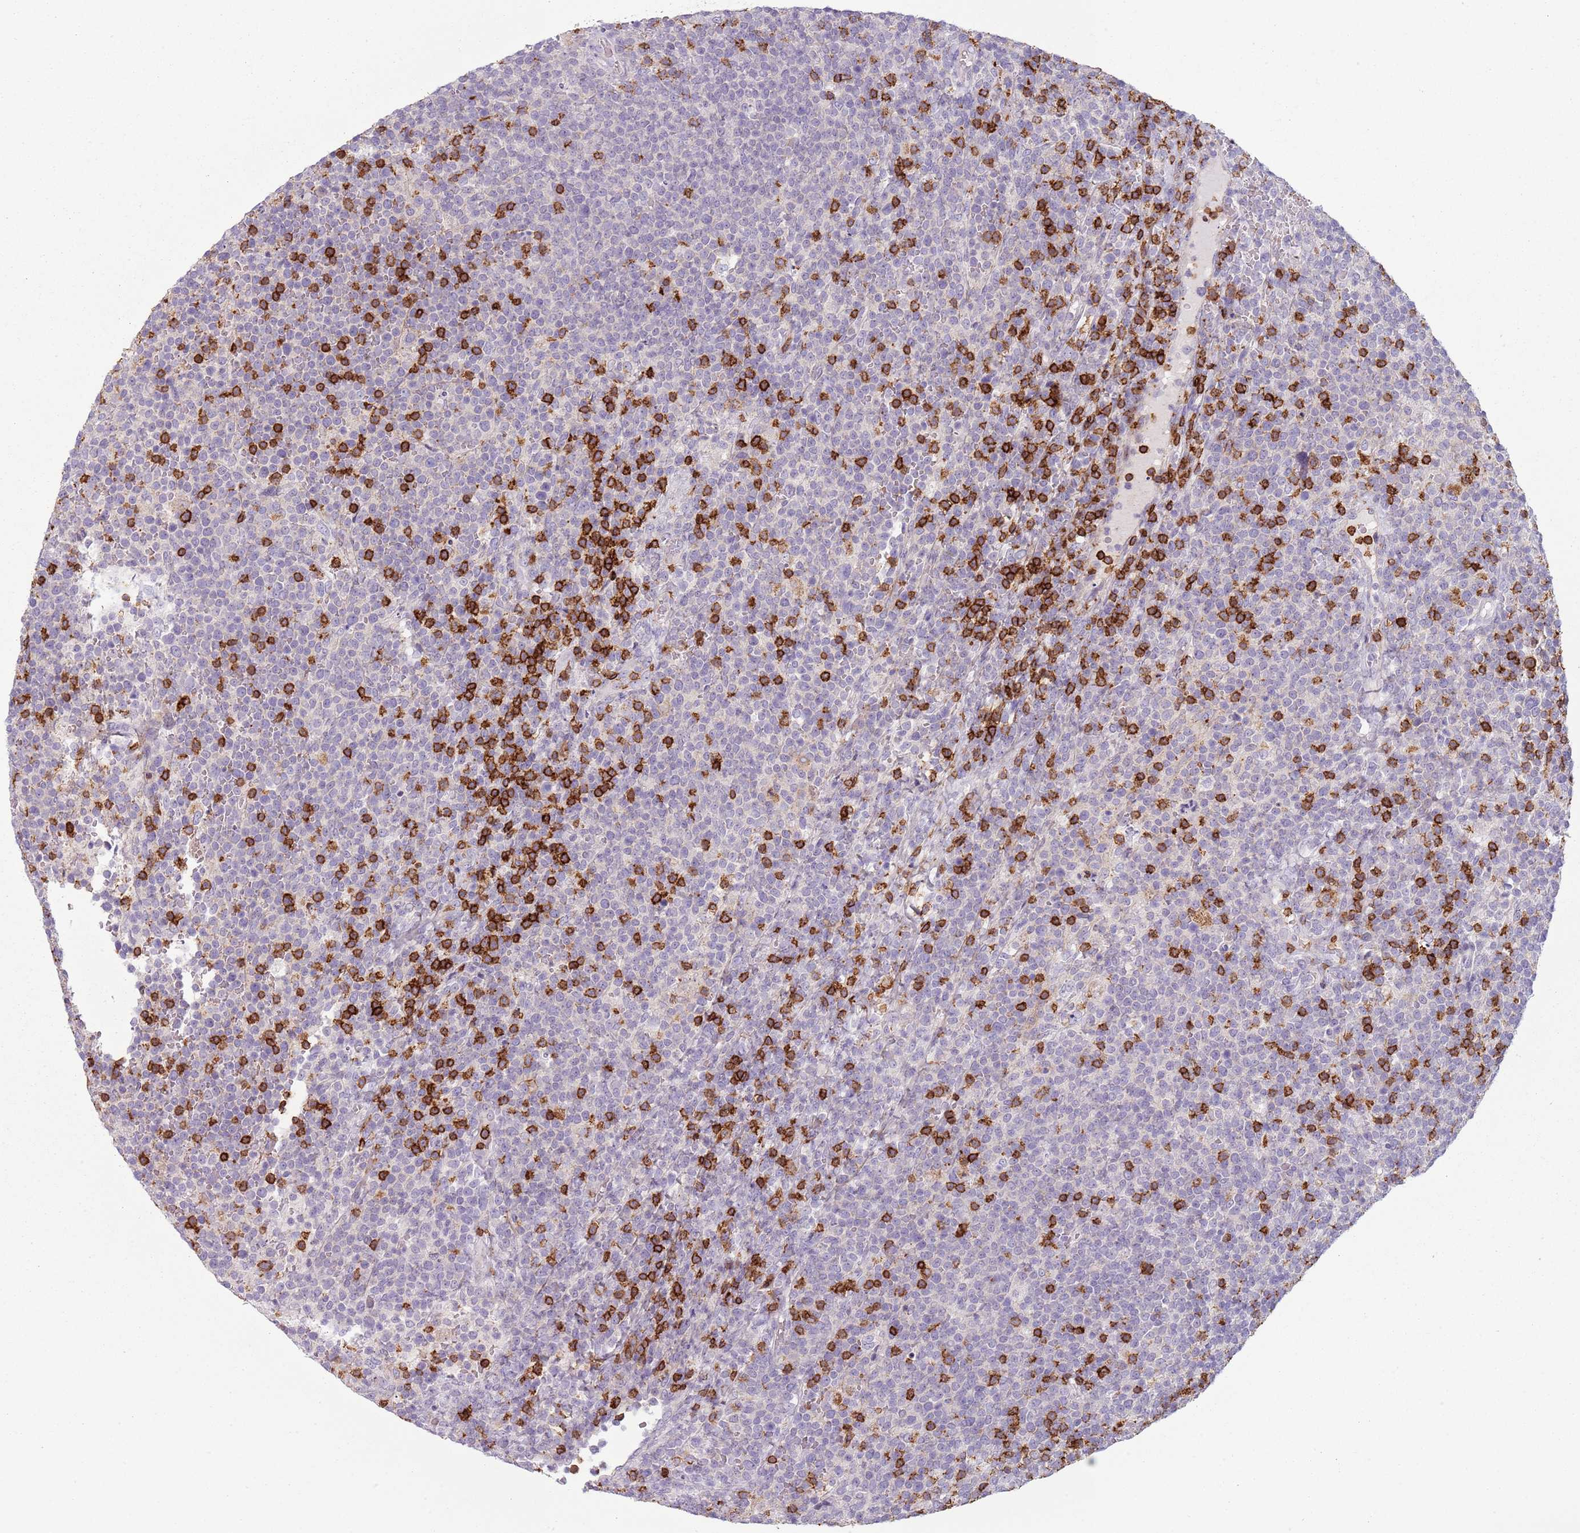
{"staining": {"intensity": "negative", "quantity": "none", "location": "none"}, "tissue": "lymphoma", "cell_type": "Tumor cells", "image_type": "cancer", "snomed": [{"axis": "morphology", "description": "Malignant lymphoma, non-Hodgkin's type, High grade"}, {"axis": "topography", "description": "Lymph node"}], "caption": "High magnification brightfield microscopy of lymphoma stained with DAB (3,3'-diaminobenzidine) (brown) and counterstained with hematoxylin (blue): tumor cells show no significant staining.", "gene": "ZNF583", "patient": {"sex": "male", "age": 61}}